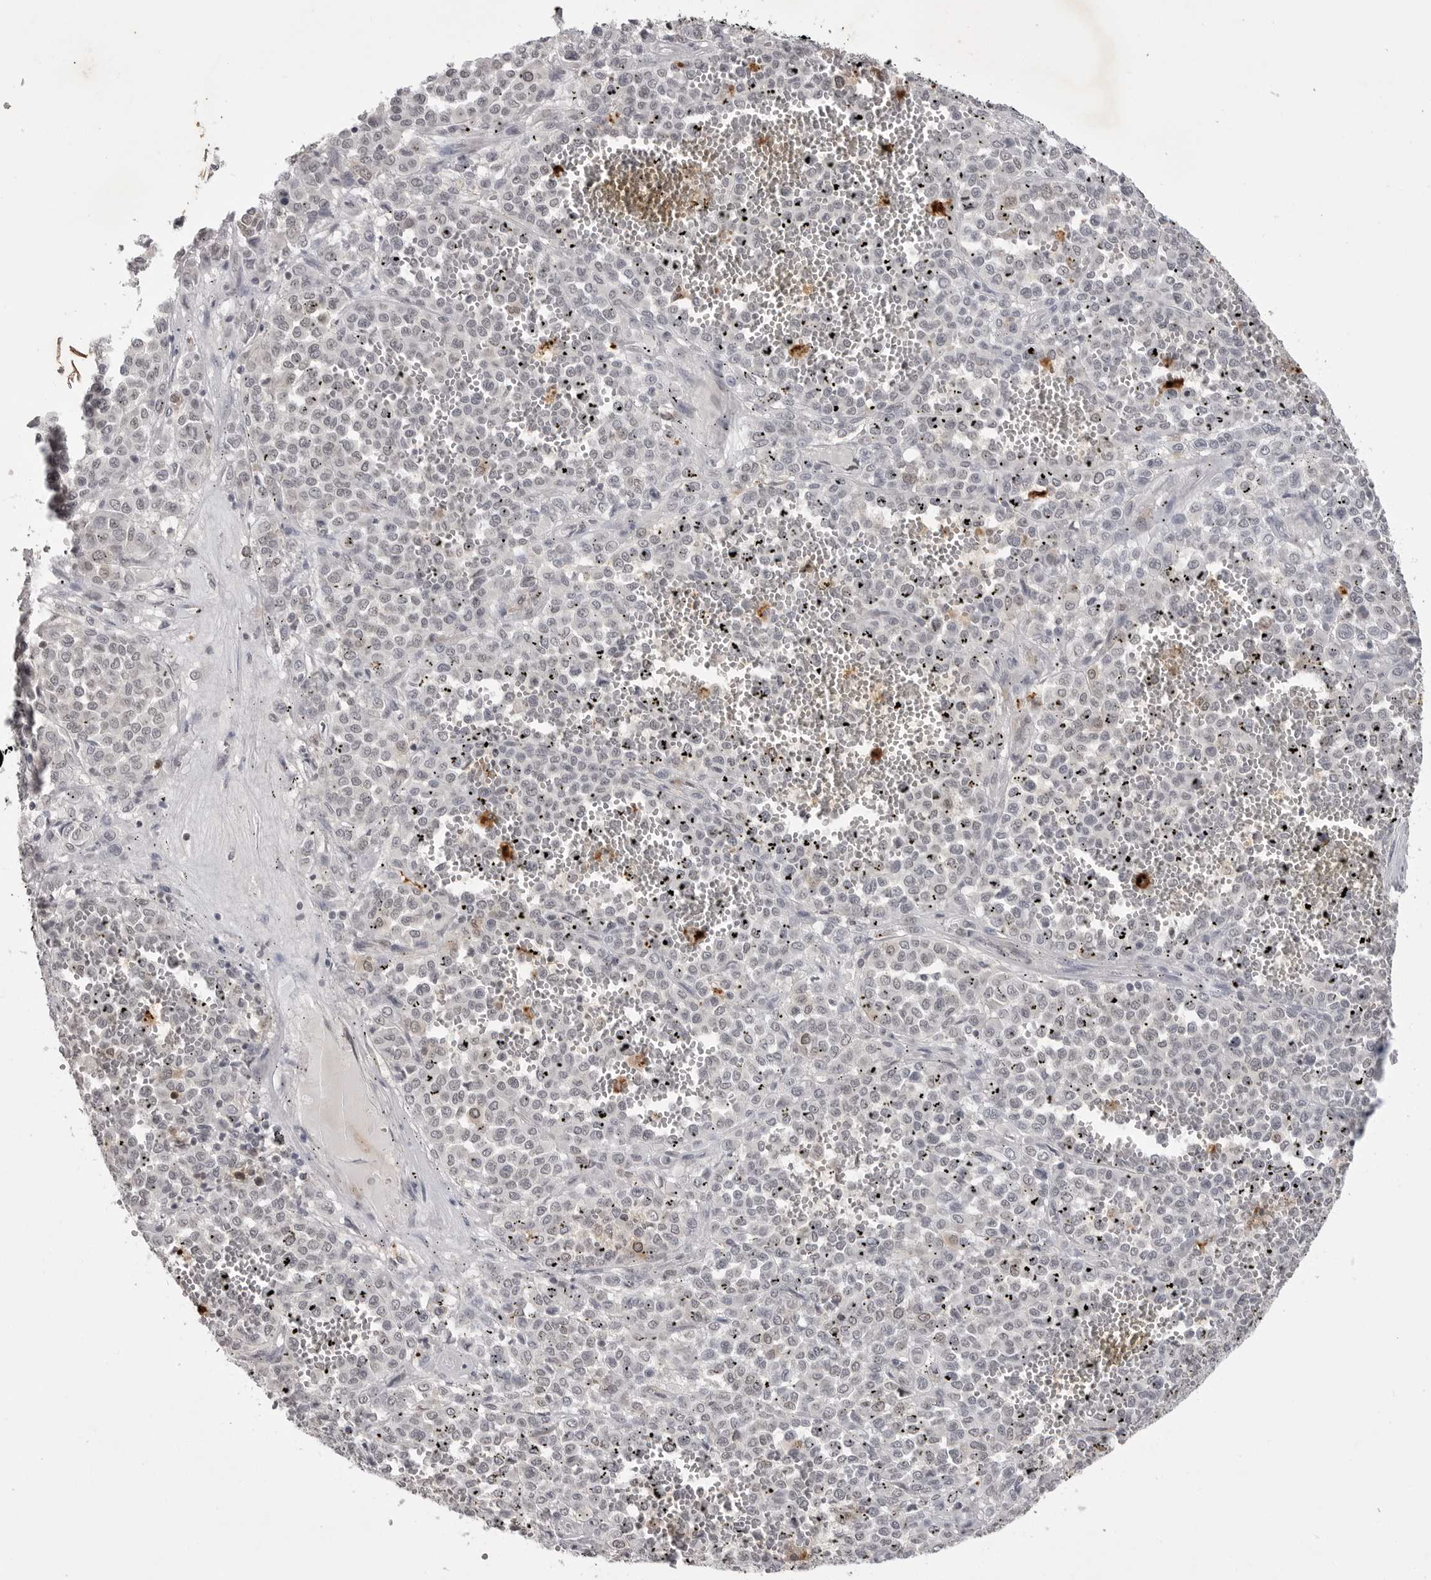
{"staining": {"intensity": "negative", "quantity": "none", "location": "none"}, "tissue": "melanoma", "cell_type": "Tumor cells", "image_type": "cancer", "snomed": [{"axis": "morphology", "description": "Malignant melanoma, Metastatic site"}, {"axis": "topography", "description": "Pancreas"}], "caption": "Immunohistochemistry histopathology image of melanoma stained for a protein (brown), which reveals no positivity in tumor cells.", "gene": "RRM1", "patient": {"sex": "female", "age": 30}}